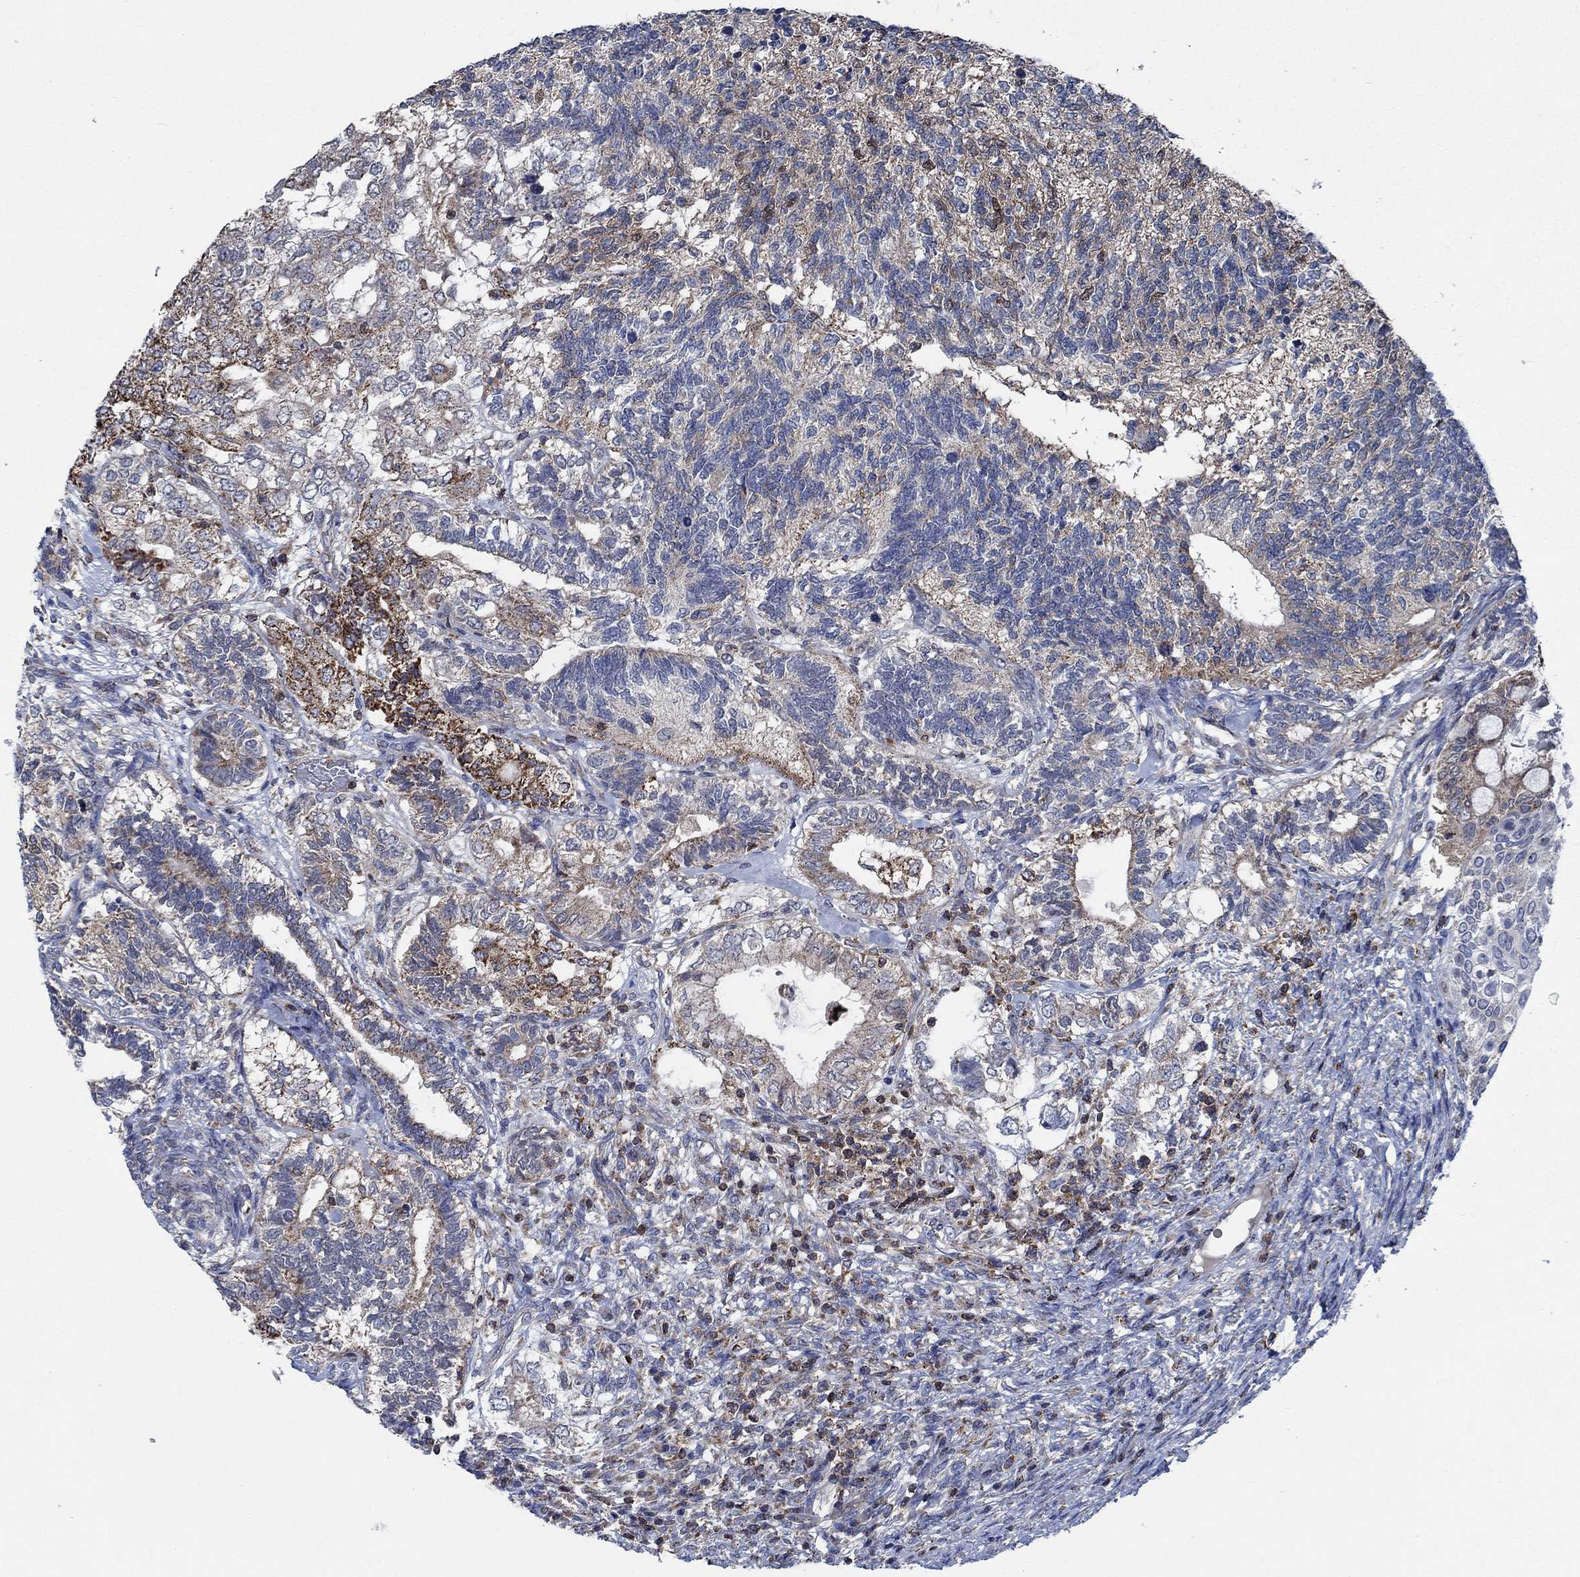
{"staining": {"intensity": "weak", "quantity": "25%-75%", "location": "cytoplasmic/membranous"}, "tissue": "testis cancer", "cell_type": "Tumor cells", "image_type": "cancer", "snomed": [{"axis": "morphology", "description": "Seminoma, NOS"}, {"axis": "morphology", "description": "Carcinoma, Embryonal, NOS"}, {"axis": "topography", "description": "Testis"}], "caption": "A histopathology image of testis cancer stained for a protein shows weak cytoplasmic/membranous brown staining in tumor cells. (Brightfield microscopy of DAB IHC at high magnification).", "gene": "STXBP6", "patient": {"sex": "male", "age": 41}}